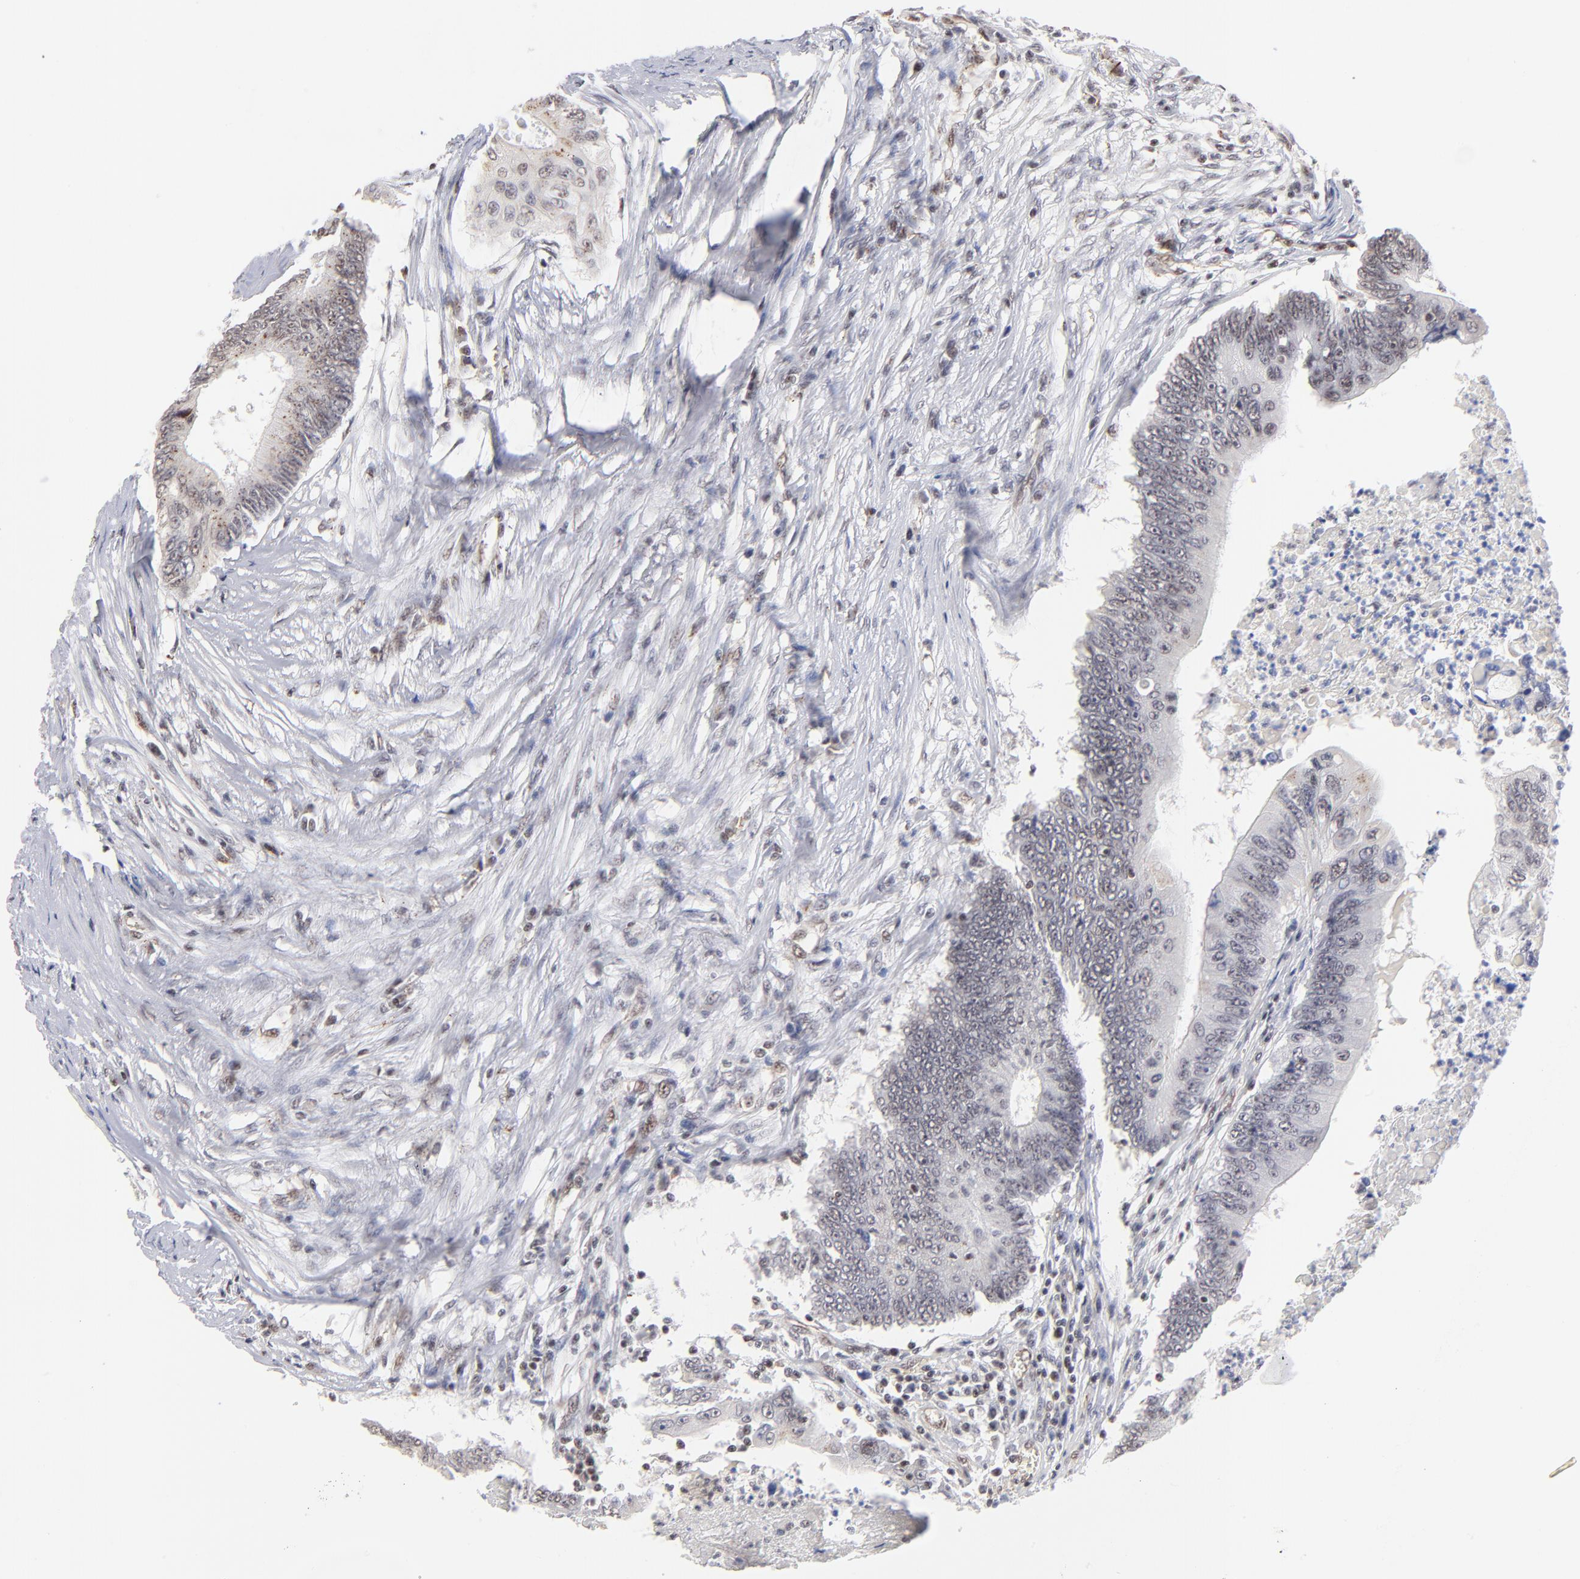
{"staining": {"intensity": "weak", "quantity": "25%-75%", "location": "nuclear"}, "tissue": "colorectal cancer", "cell_type": "Tumor cells", "image_type": "cancer", "snomed": [{"axis": "morphology", "description": "Adenocarcinoma, NOS"}, {"axis": "topography", "description": "Colon"}], "caption": "Approximately 25%-75% of tumor cells in human colorectal cancer (adenocarcinoma) reveal weak nuclear protein staining as visualized by brown immunohistochemical staining.", "gene": "GABPA", "patient": {"sex": "male", "age": 65}}